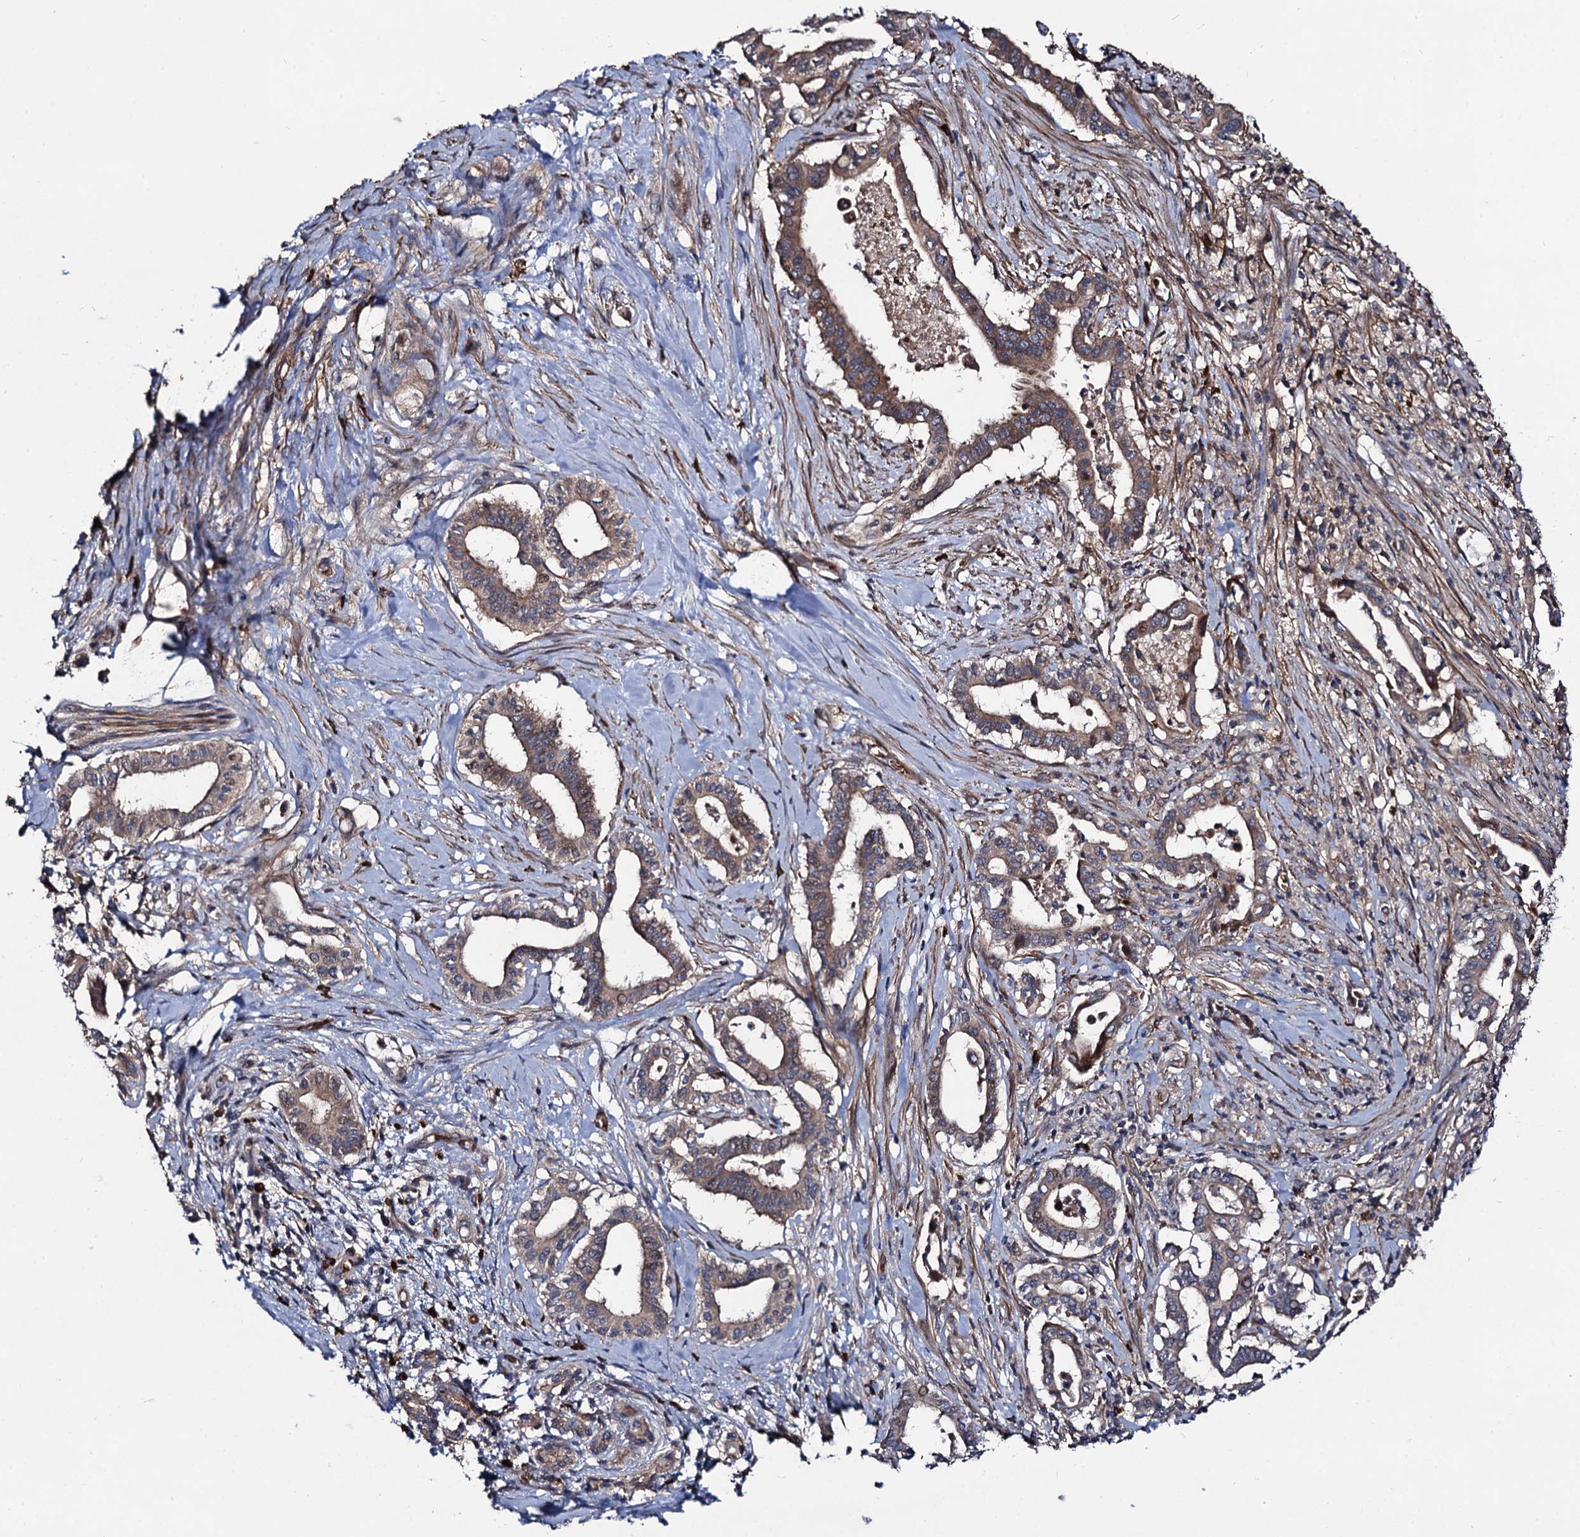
{"staining": {"intensity": "moderate", "quantity": ">75%", "location": "cytoplasmic/membranous"}, "tissue": "pancreatic cancer", "cell_type": "Tumor cells", "image_type": "cancer", "snomed": [{"axis": "morphology", "description": "Adenocarcinoma, NOS"}, {"axis": "topography", "description": "Pancreas"}], "caption": "Immunohistochemistry (IHC) (DAB (3,3'-diaminobenzidine)) staining of human pancreatic adenocarcinoma exhibits moderate cytoplasmic/membranous protein staining in approximately >75% of tumor cells.", "gene": "KXD1", "patient": {"sex": "female", "age": 77}}